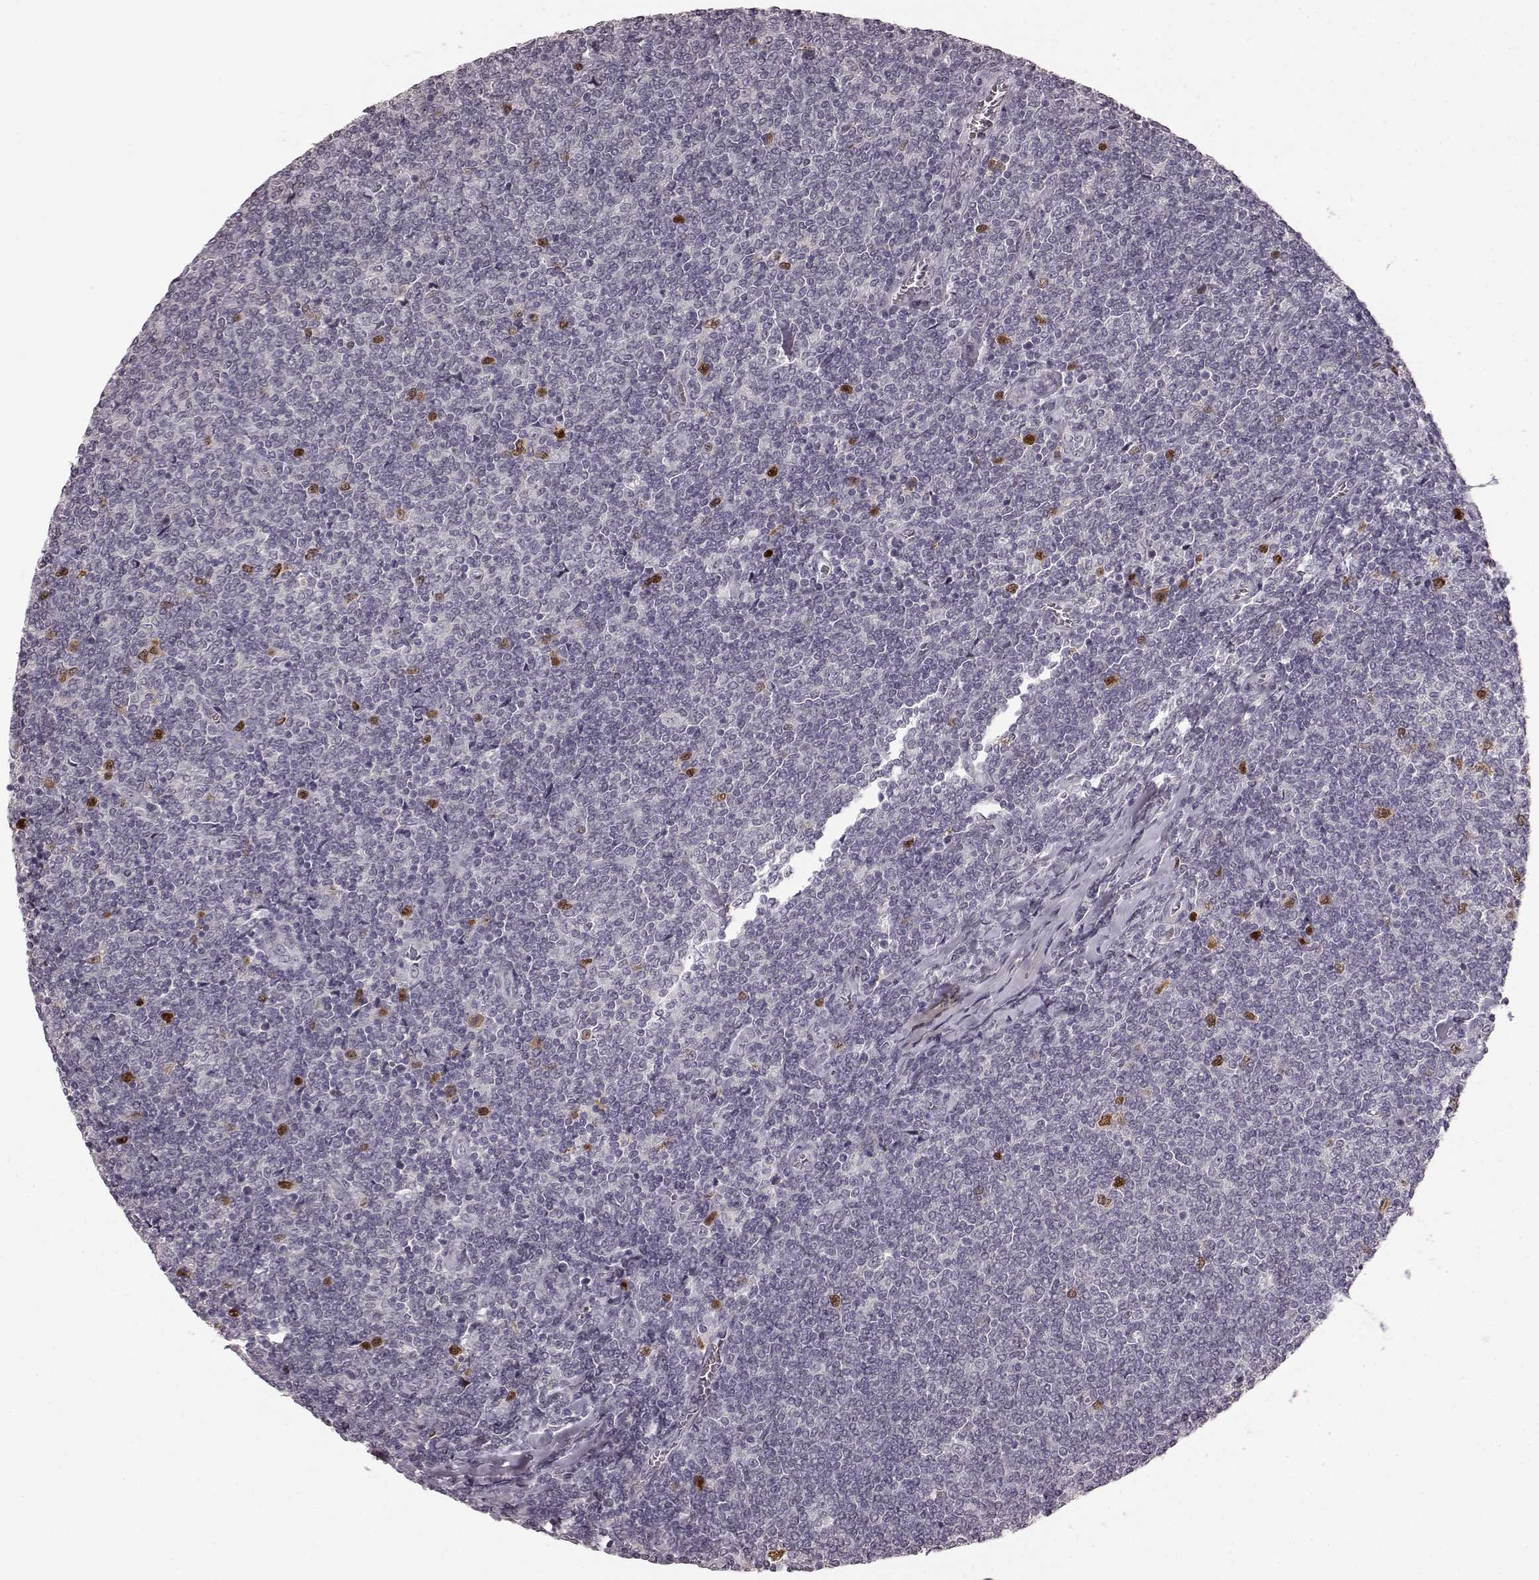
{"staining": {"intensity": "strong", "quantity": "<25%", "location": "nuclear"}, "tissue": "lymphoma", "cell_type": "Tumor cells", "image_type": "cancer", "snomed": [{"axis": "morphology", "description": "Malignant lymphoma, non-Hodgkin's type, Low grade"}, {"axis": "topography", "description": "Lymph node"}], "caption": "Strong nuclear expression is seen in about <25% of tumor cells in low-grade malignant lymphoma, non-Hodgkin's type. The staining is performed using DAB brown chromogen to label protein expression. The nuclei are counter-stained blue using hematoxylin.", "gene": "CCNA2", "patient": {"sex": "male", "age": 52}}